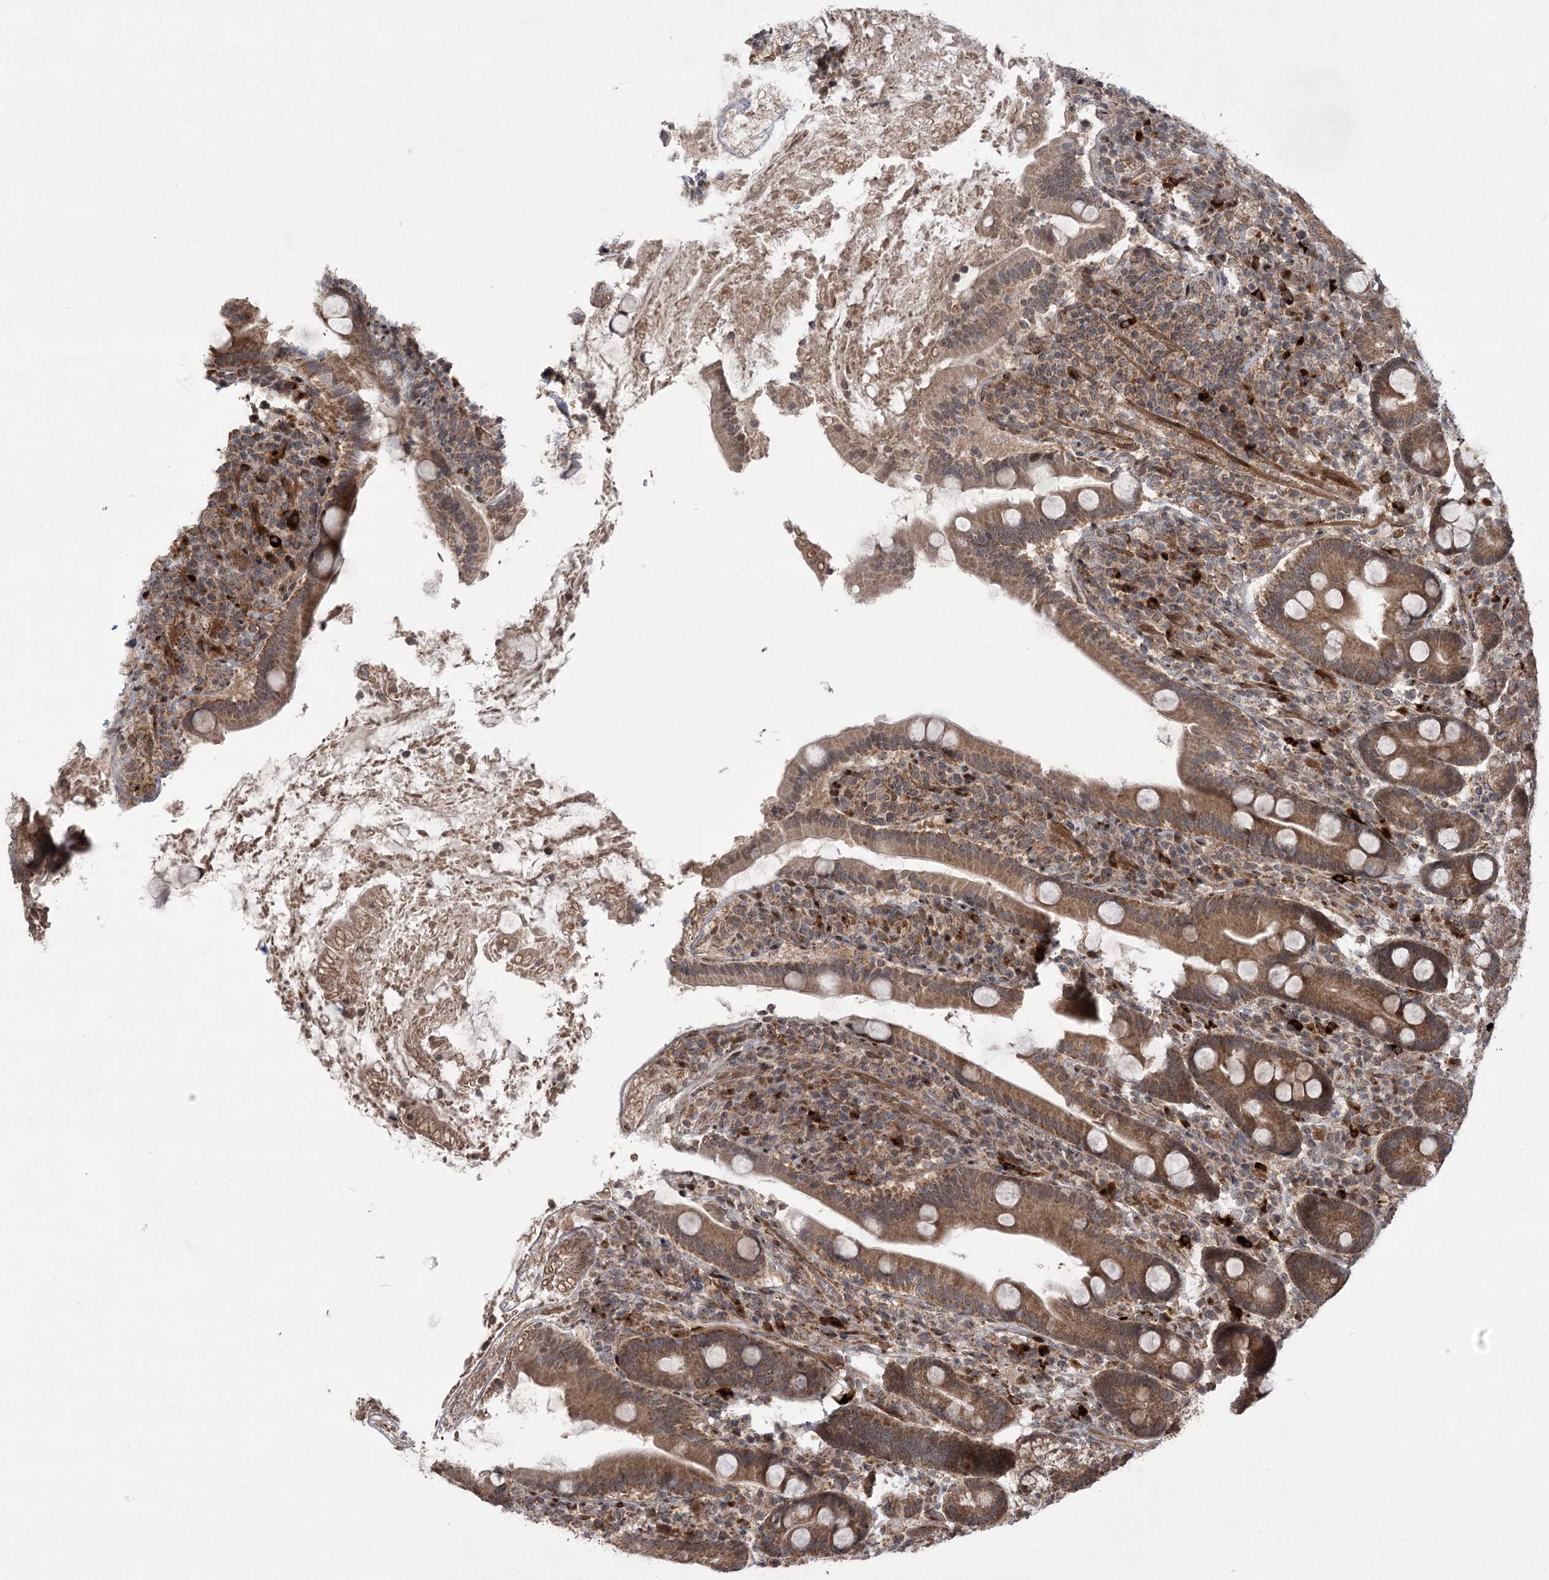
{"staining": {"intensity": "strong", "quantity": ">75%", "location": "cytoplasmic/membranous"}, "tissue": "duodenum", "cell_type": "Glandular cells", "image_type": "normal", "snomed": [{"axis": "morphology", "description": "Normal tissue, NOS"}, {"axis": "topography", "description": "Duodenum"}], "caption": "Human duodenum stained with a protein marker demonstrates strong staining in glandular cells.", "gene": "TENM2", "patient": {"sex": "male", "age": 35}}